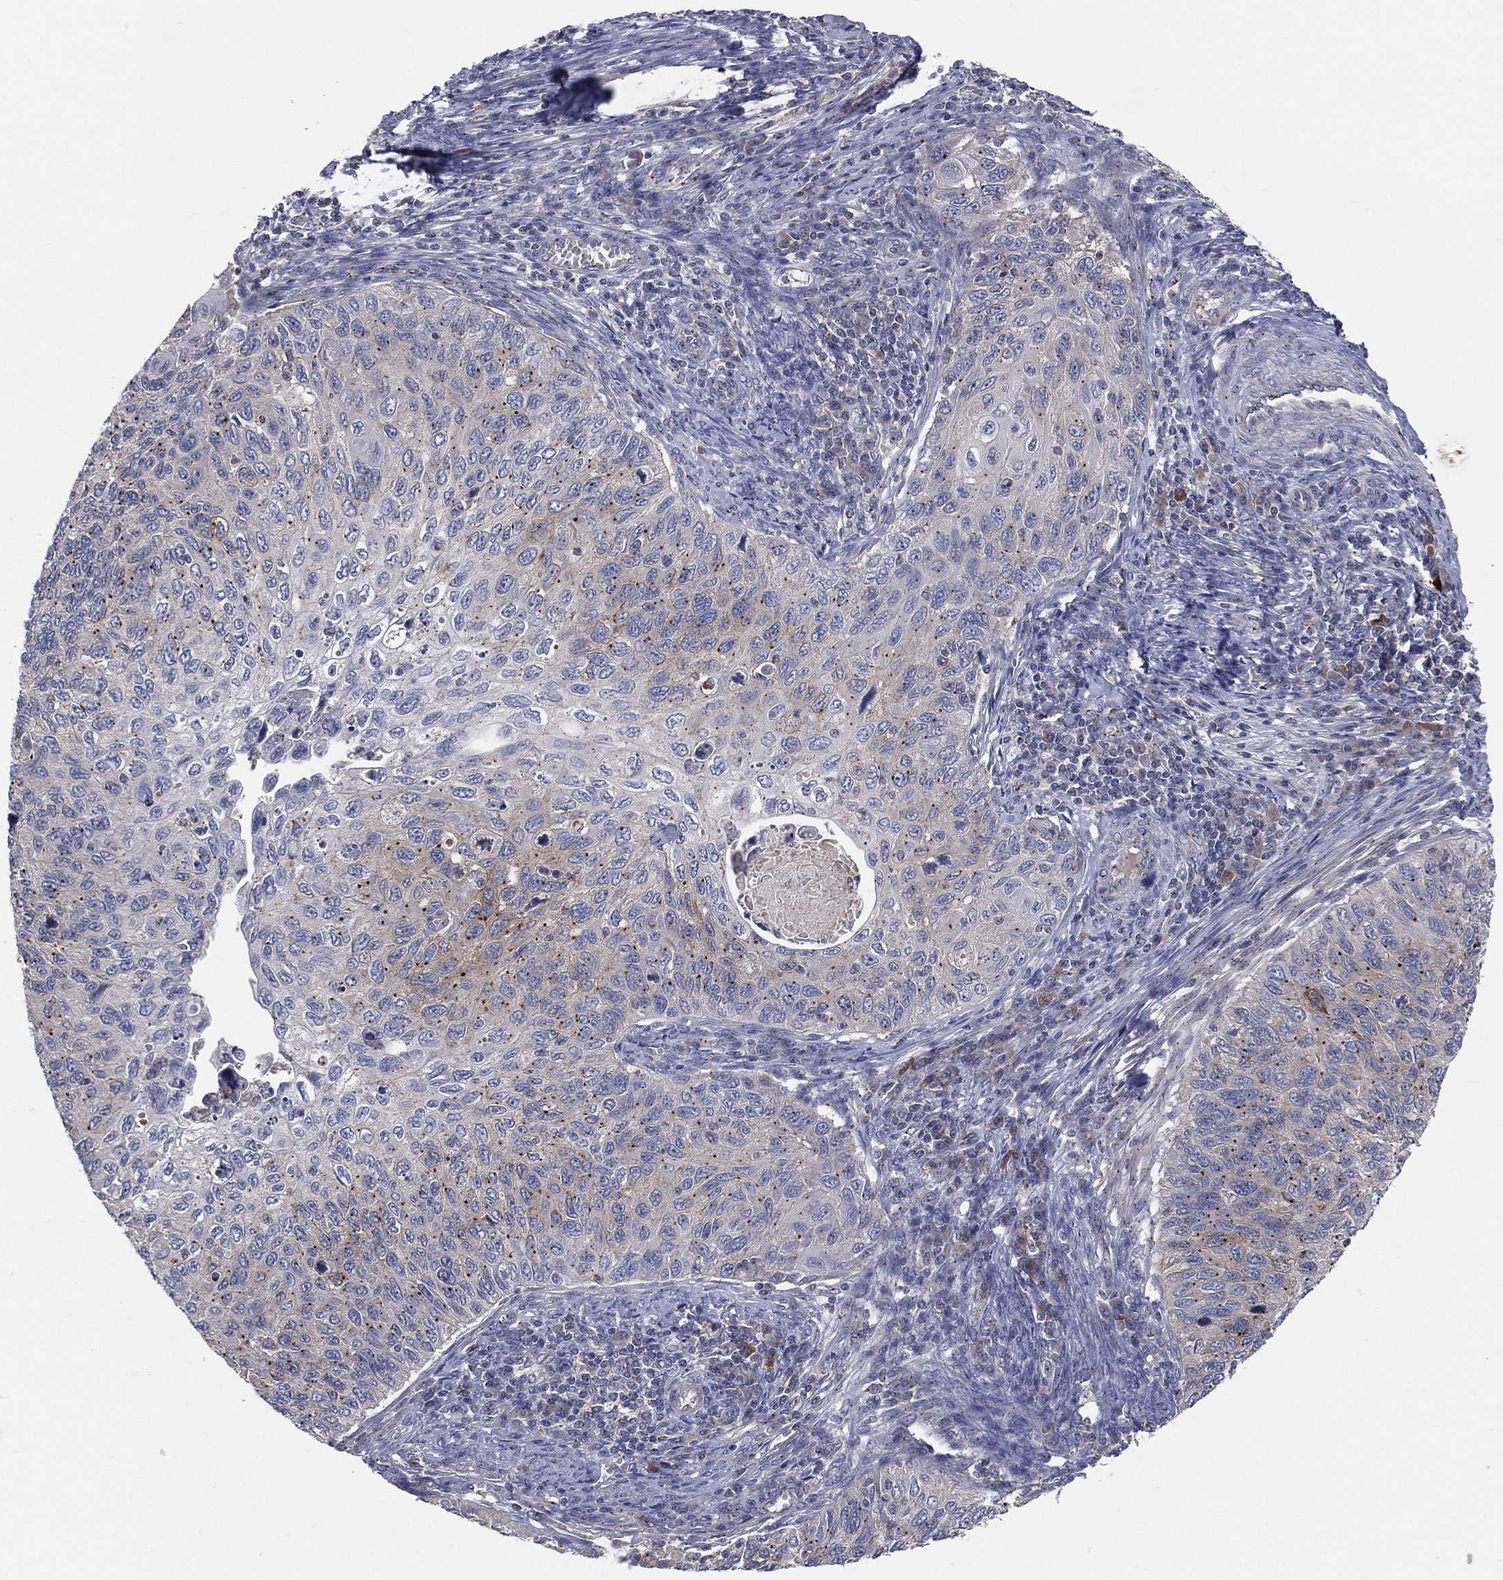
{"staining": {"intensity": "moderate", "quantity": "<25%", "location": "cytoplasmic/membranous"}, "tissue": "cervical cancer", "cell_type": "Tumor cells", "image_type": "cancer", "snomed": [{"axis": "morphology", "description": "Squamous cell carcinoma, NOS"}, {"axis": "topography", "description": "Cervix"}], "caption": "DAB (3,3'-diaminobenzidine) immunohistochemical staining of human cervical squamous cell carcinoma displays moderate cytoplasmic/membranous protein staining in approximately <25% of tumor cells. The protein is stained brown, and the nuclei are stained in blue (DAB (3,3'-diaminobenzidine) IHC with brightfield microscopy, high magnification).", "gene": "CROCC", "patient": {"sex": "female", "age": 70}}